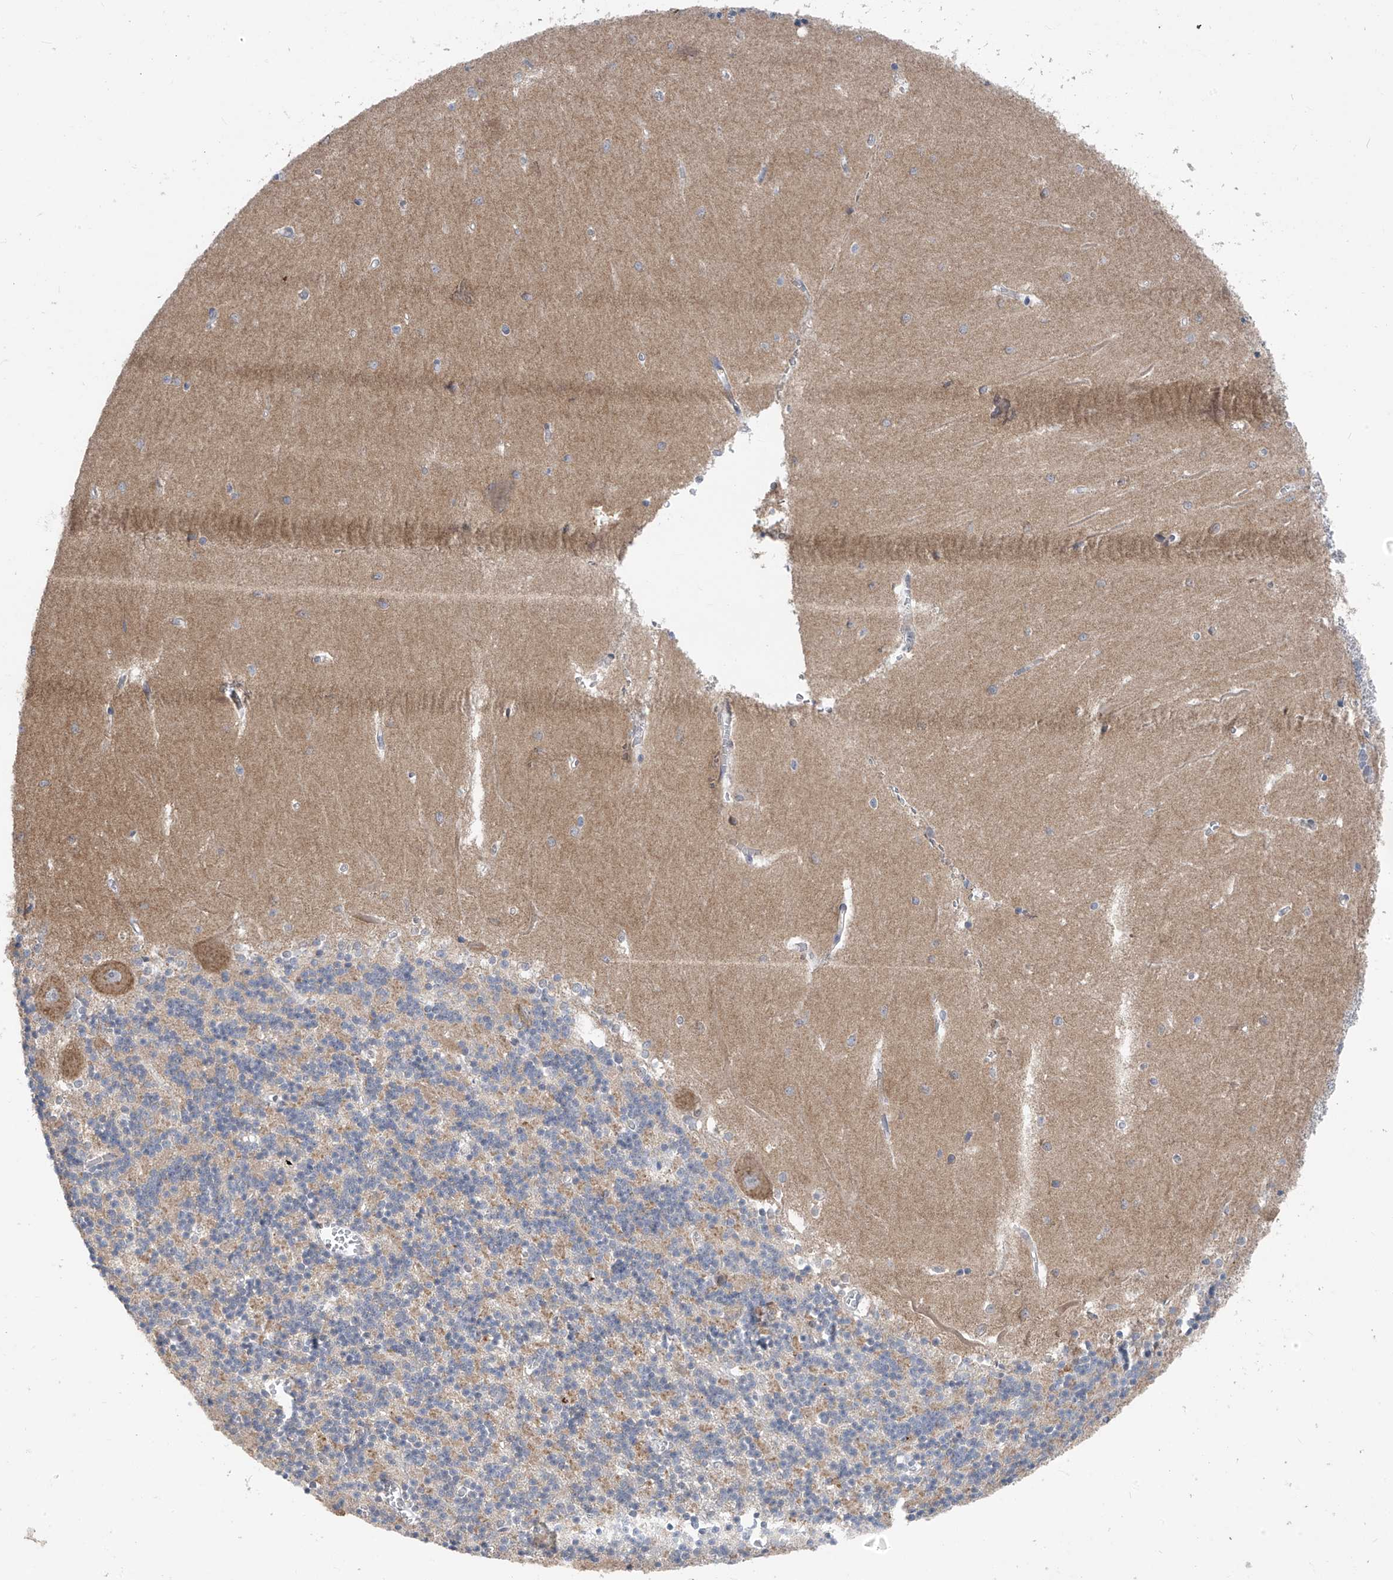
{"staining": {"intensity": "negative", "quantity": "none", "location": "none"}, "tissue": "cerebellum", "cell_type": "Cells in granular layer", "image_type": "normal", "snomed": [{"axis": "morphology", "description": "Normal tissue, NOS"}, {"axis": "topography", "description": "Cerebellum"}], "caption": "There is no significant staining in cells in granular layer of cerebellum. Brightfield microscopy of IHC stained with DAB (brown) and hematoxylin (blue), captured at high magnification.", "gene": "RPL4", "patient": {"sex": "male", "age": 37}}